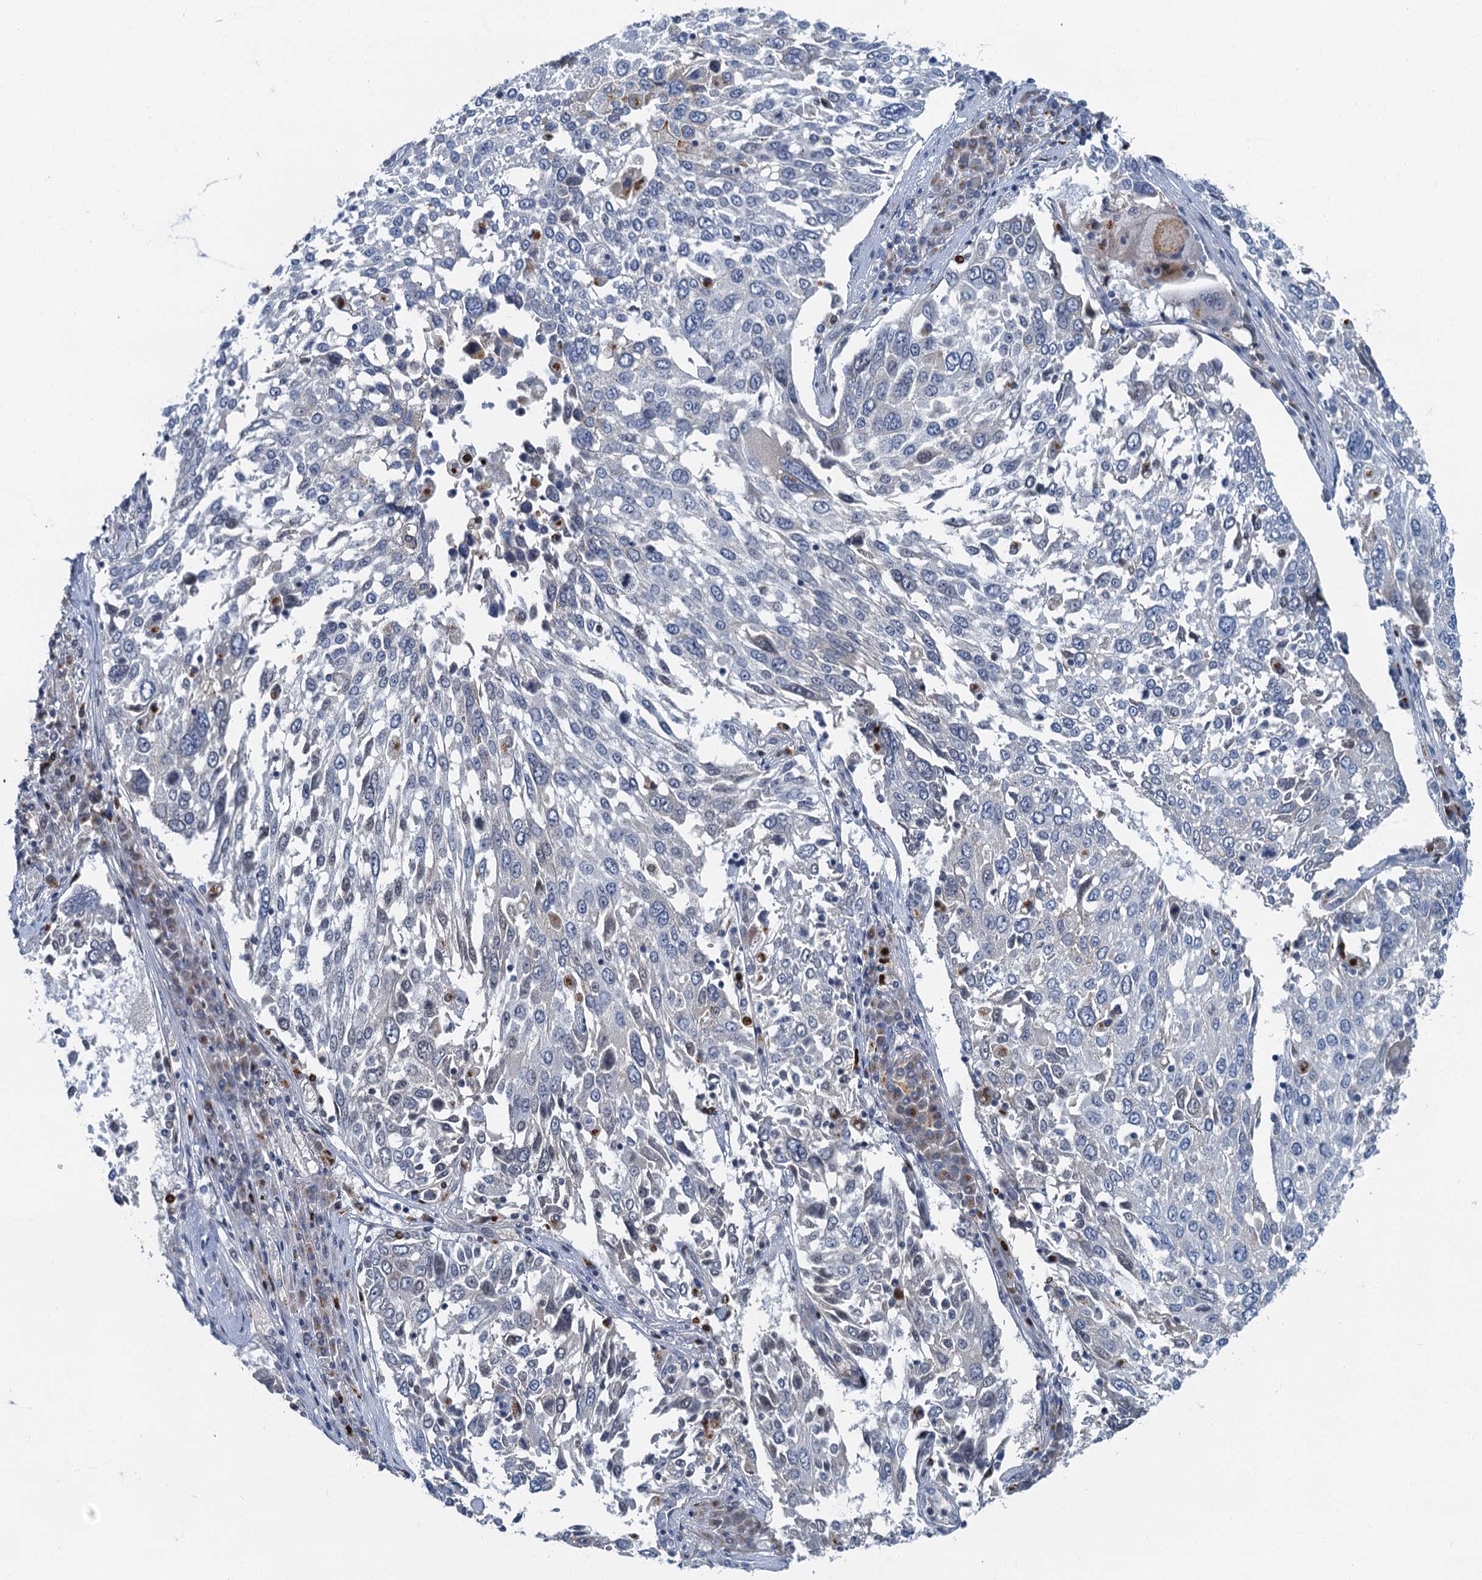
{"staining": {"intensity": "negative", "quantity": "none", "location": "none"}, "tissue": "lung cancer", "cell_type": "Tumor cells", "image_type": "cancer", "snomed": [{"axis": "morphology", "description": "Squamous cell carcinoma, NOS"}, {"axis": "topography", "description": "Lung"}], "caption": "IHC photomicrograph of neoplastic tissue: human lung squamous cell carcinoma stained with DAB (3,3'-diaminobenzidine) shows no significant protein staining in tumor cells.", "gene": "LYPD3", "patient": {"sex": "male", "age": 65}}